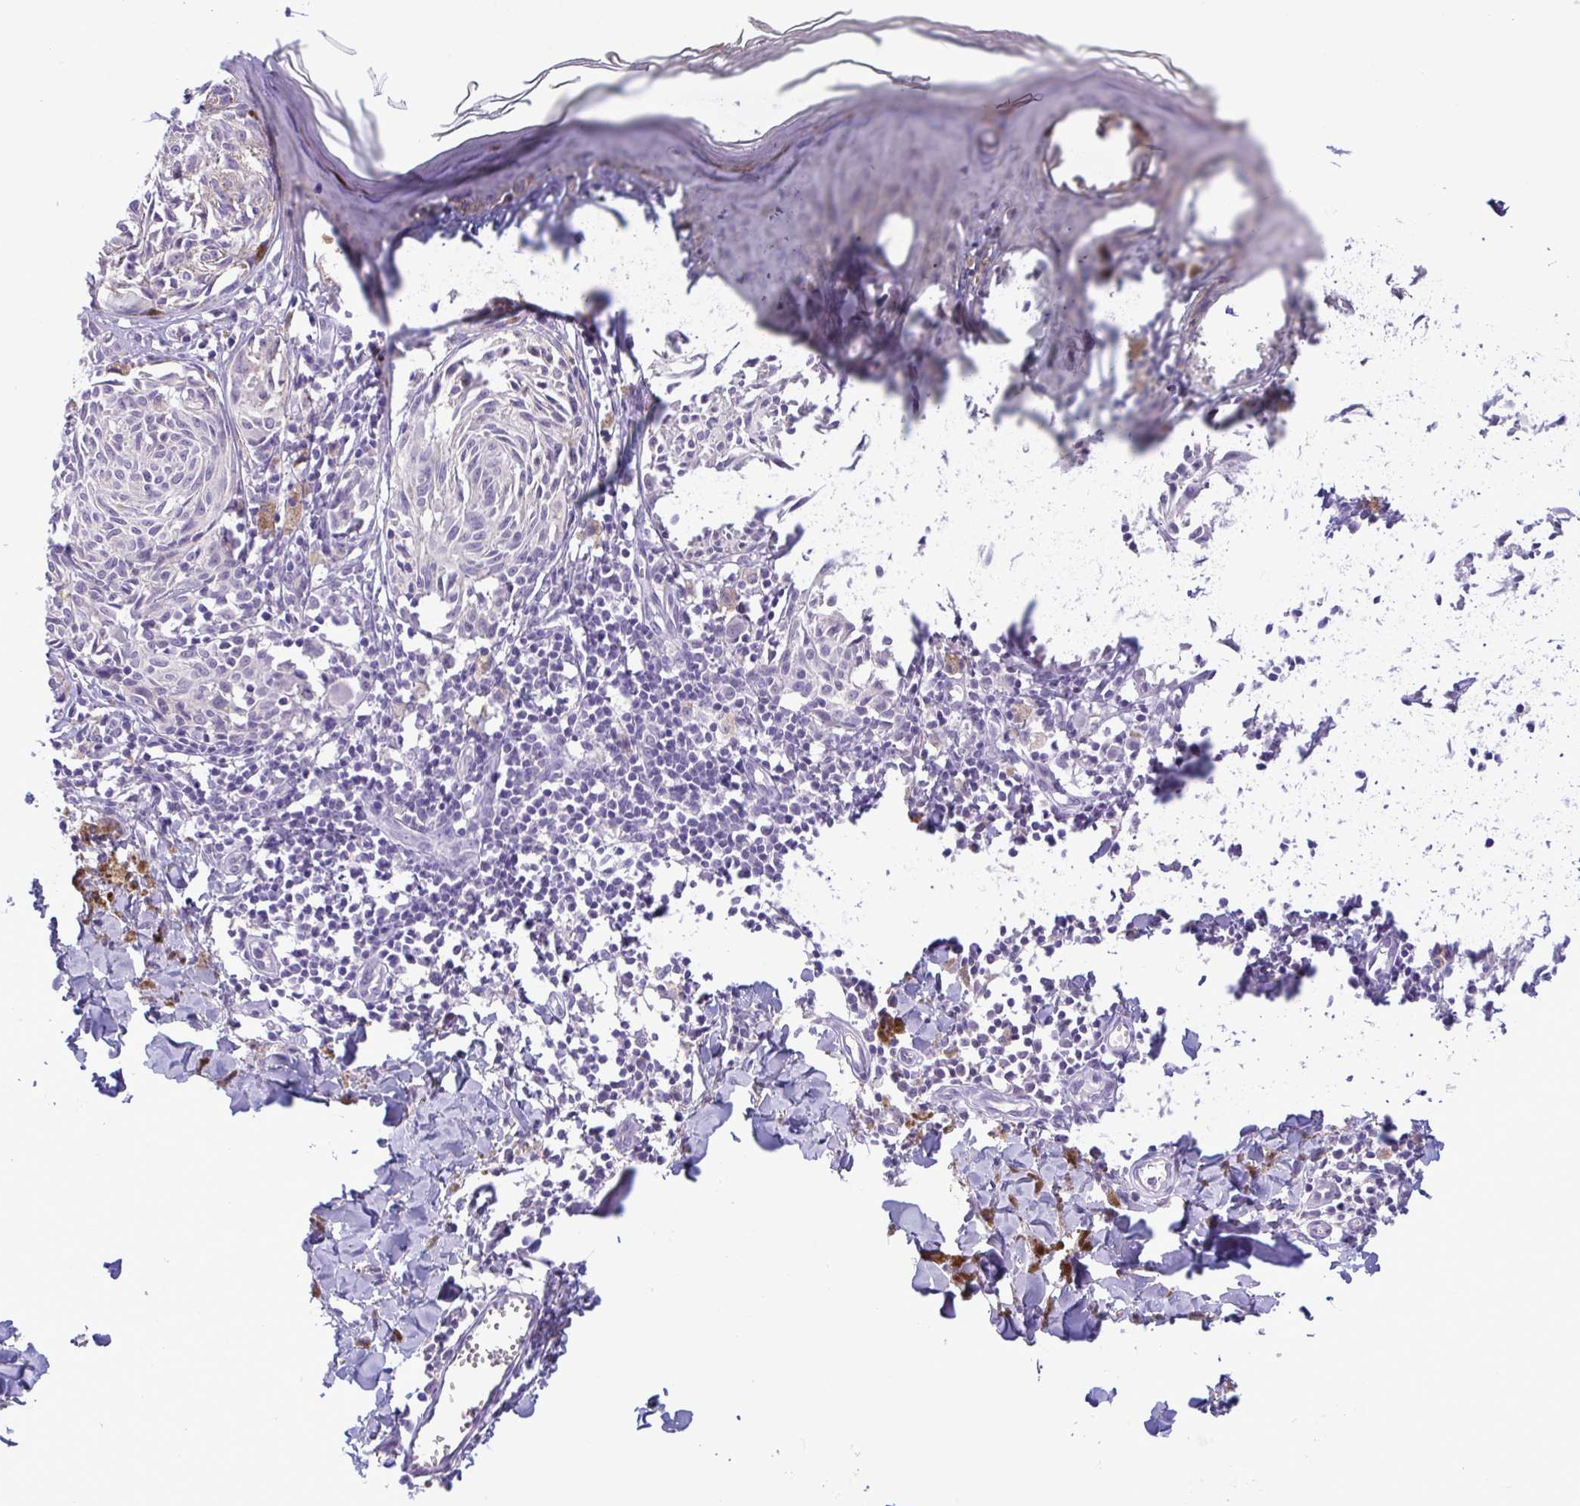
{"staining": {"intensity": "negative", "quantity": "none", "location": "none"}, "tissue": "melanoma", "cell_type": "Tumor cells", "image_type": "cancer", "snomed": [{"axis": "morphology", "description": "Malignant melanoma, NOS"}, {"axis": "topography", "description": "Skin"}], "caption": "IHC of malignant melanoma exhibits no positivity in tumor cells.", "gene": "WNT9B", "patient": {"sex": "female", "age": 38}}